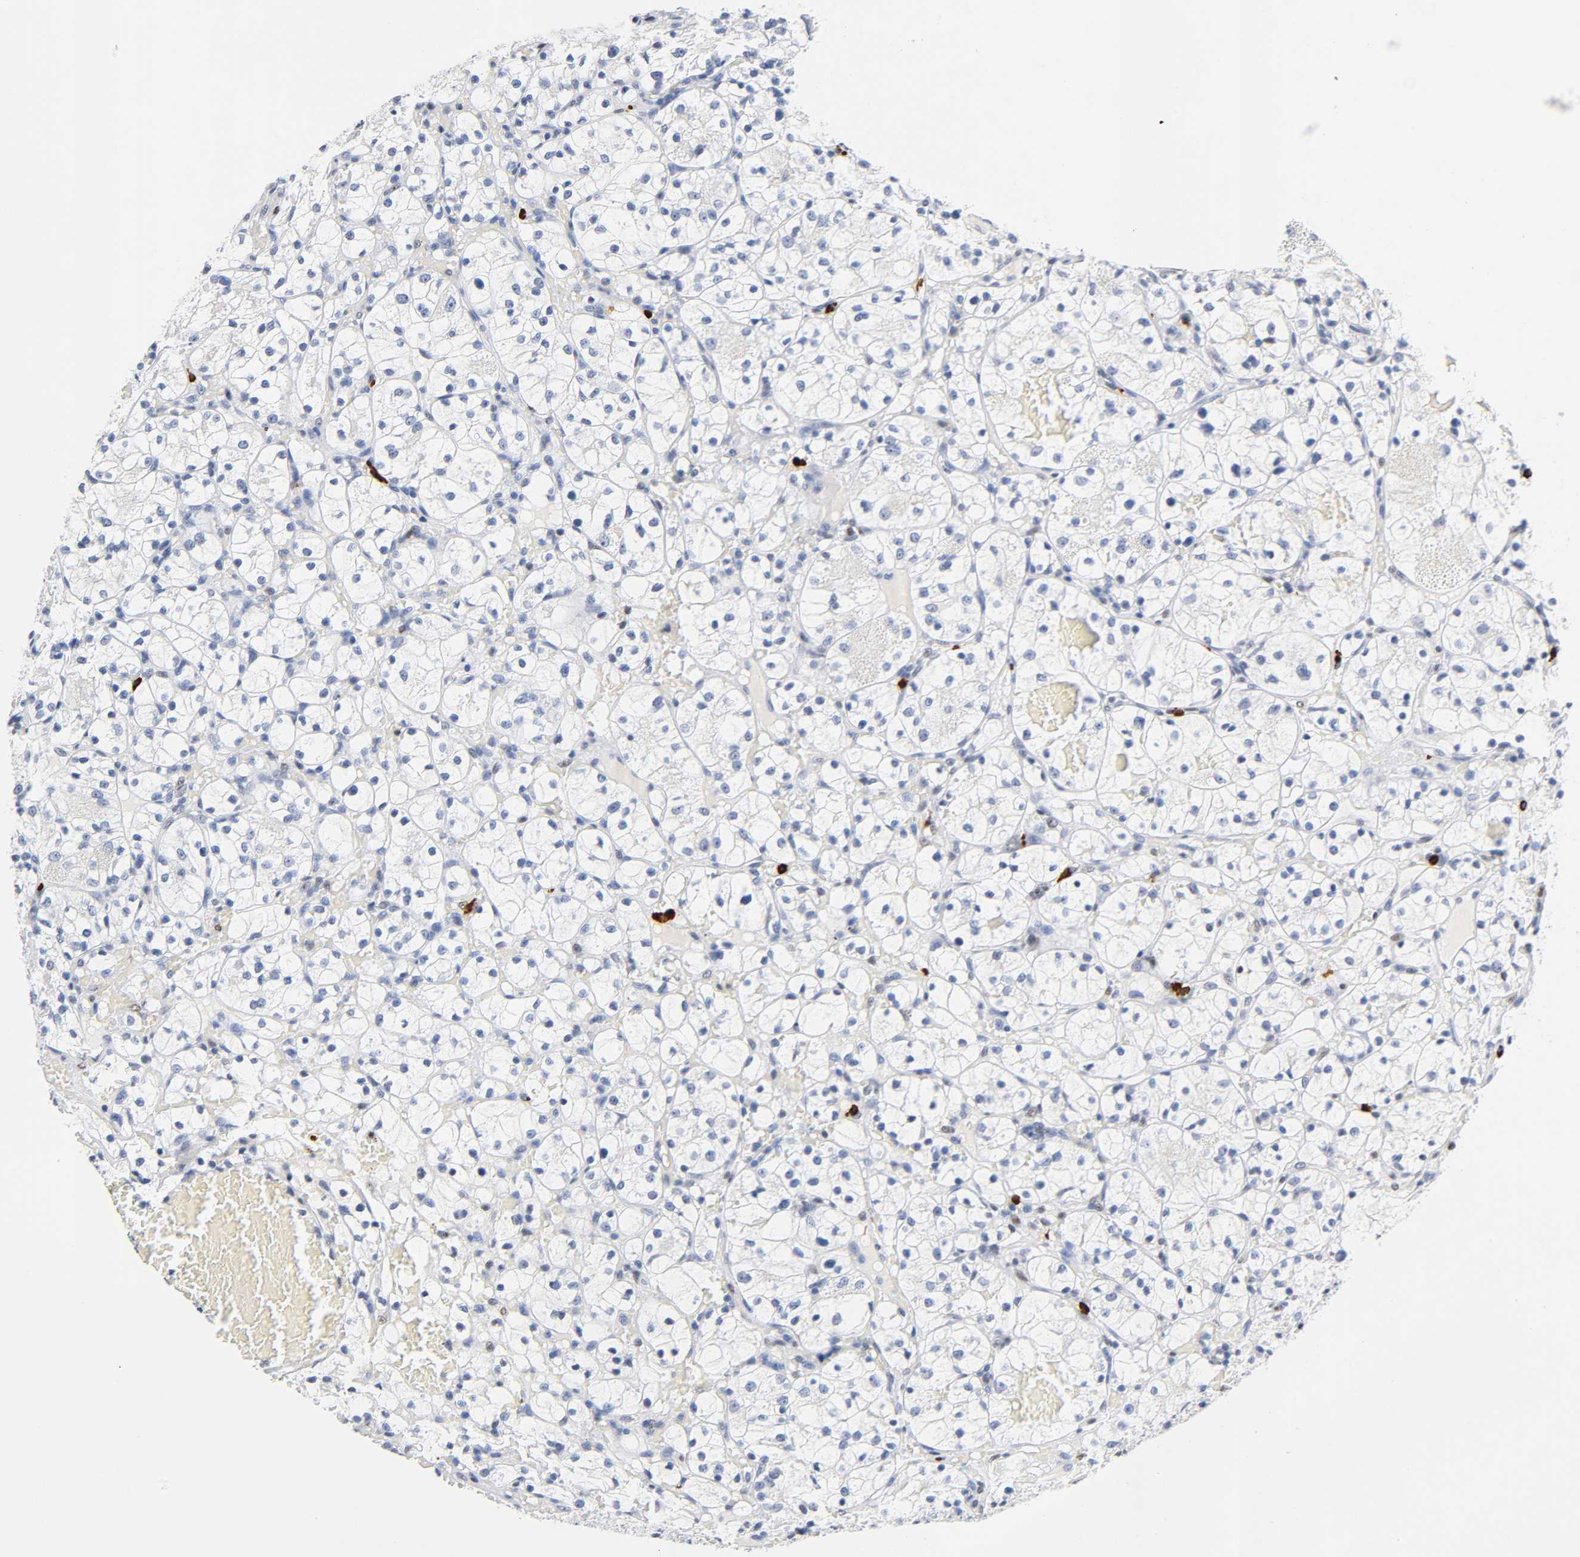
{"staining": {"intensity": "negative", "quantity": "none", "location": "none"}, "tissue": "renal cancer", "cell_type": "Tumor cells", "image_type": "cancer", "snomed": [{"axis": "morphology", "description": "Adenocarcinoma, NOS"}, {"axis": "topography", "description": "Kidney"}], "caption": "Tumor cells are negative for protein expression in human adenocarcinoma (renal).", "gene": "NAB2", "patient": {"sex": "female", "age": 60}}